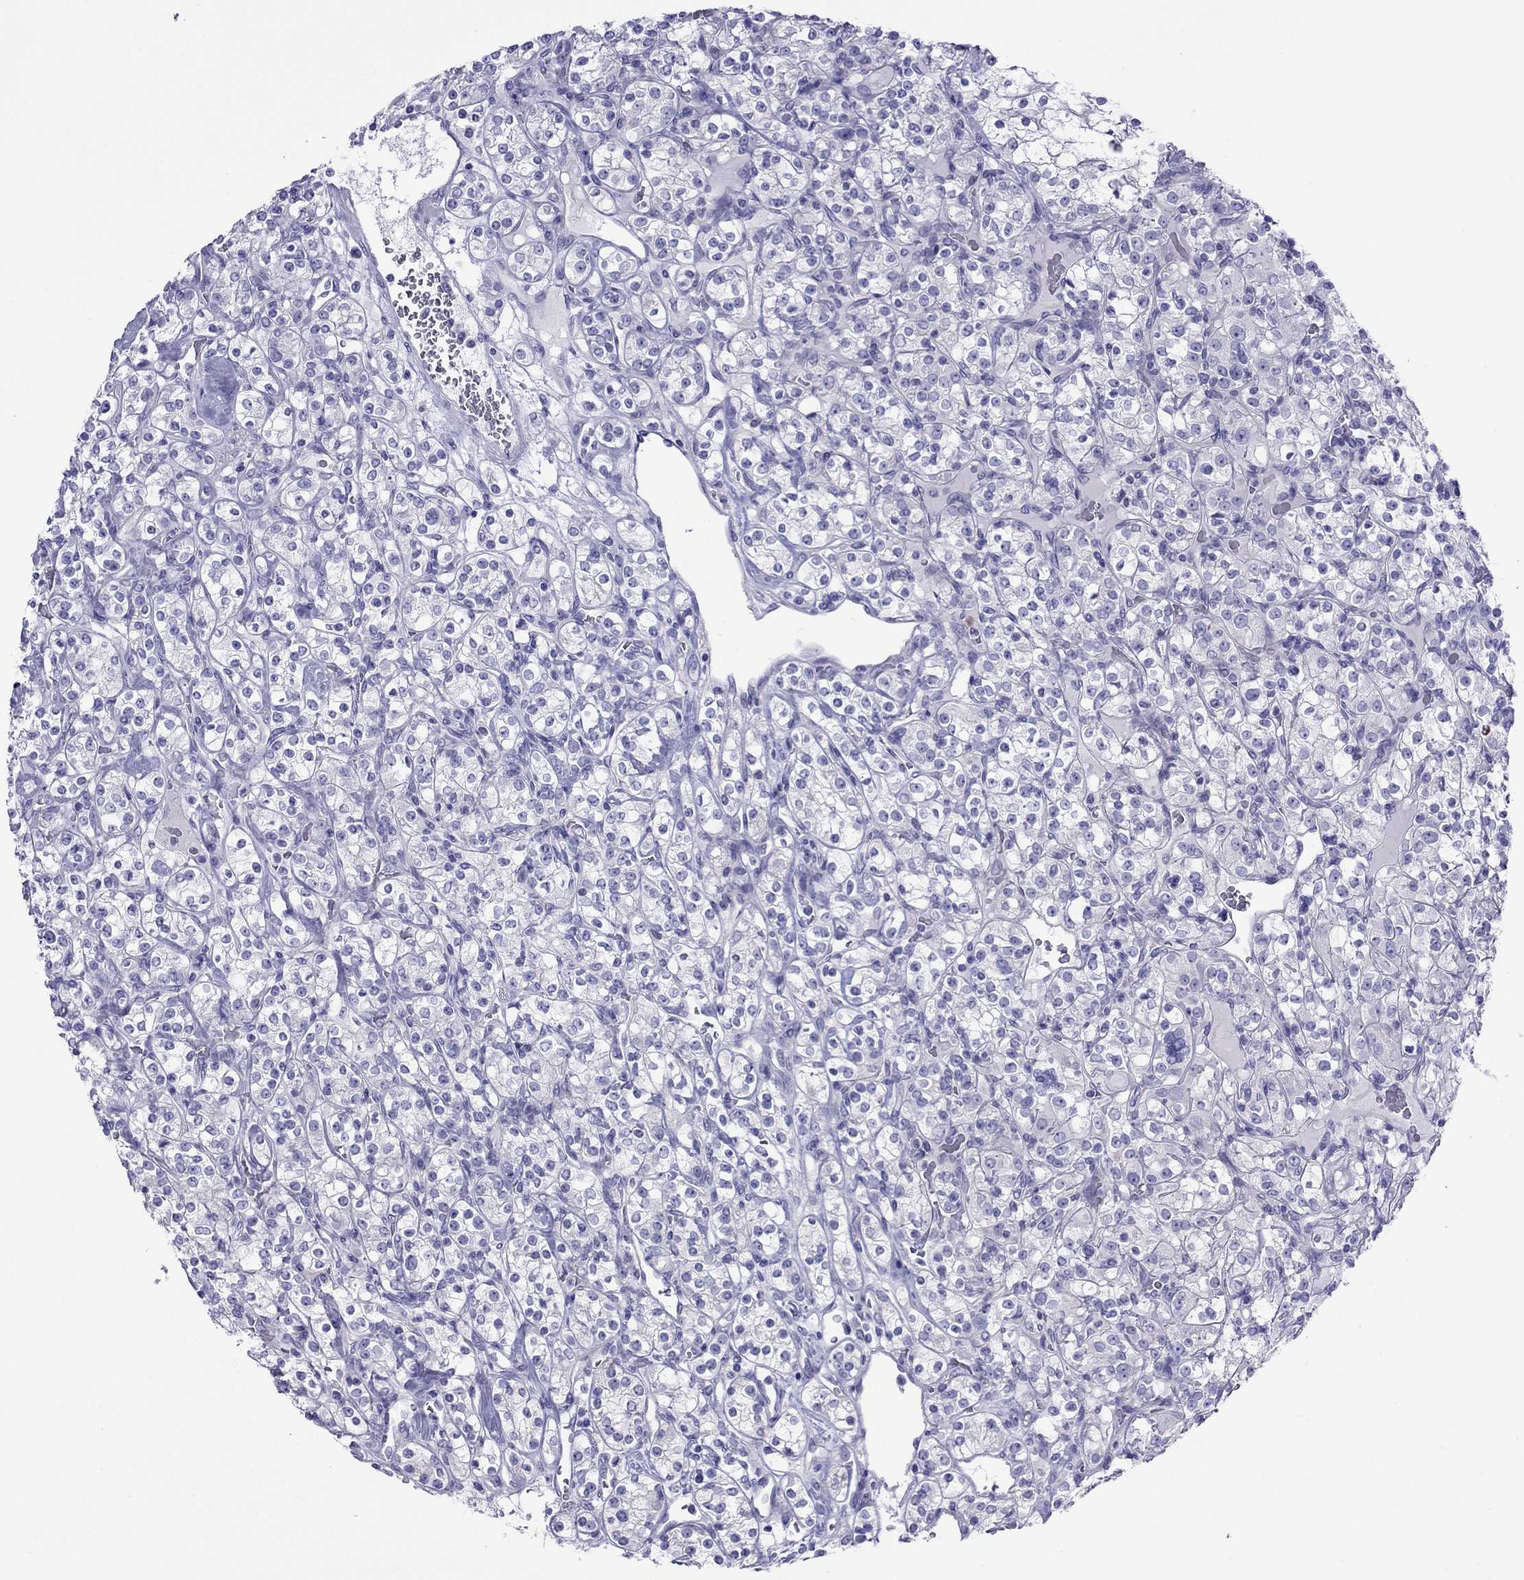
{"staining": {"intensity": "negative", "quantity": "none", "location": "none"}, "tissue": "renal cancer", "cell_type": "Tumor cells", "image_type": "cancer", "snomed": [{"axis": "morphology", "description": "Adenocarcinoma, NOS"}, {"axis": "topography", "description": "Kidney"}], "caption": "The immunohistochemistry (IHC) histopathology image has no significant staining in tumor cells of renal adenocarcinoma tissue.", "gene": "PCDHA6", "patient": {"sex": "male", "age": 77}}